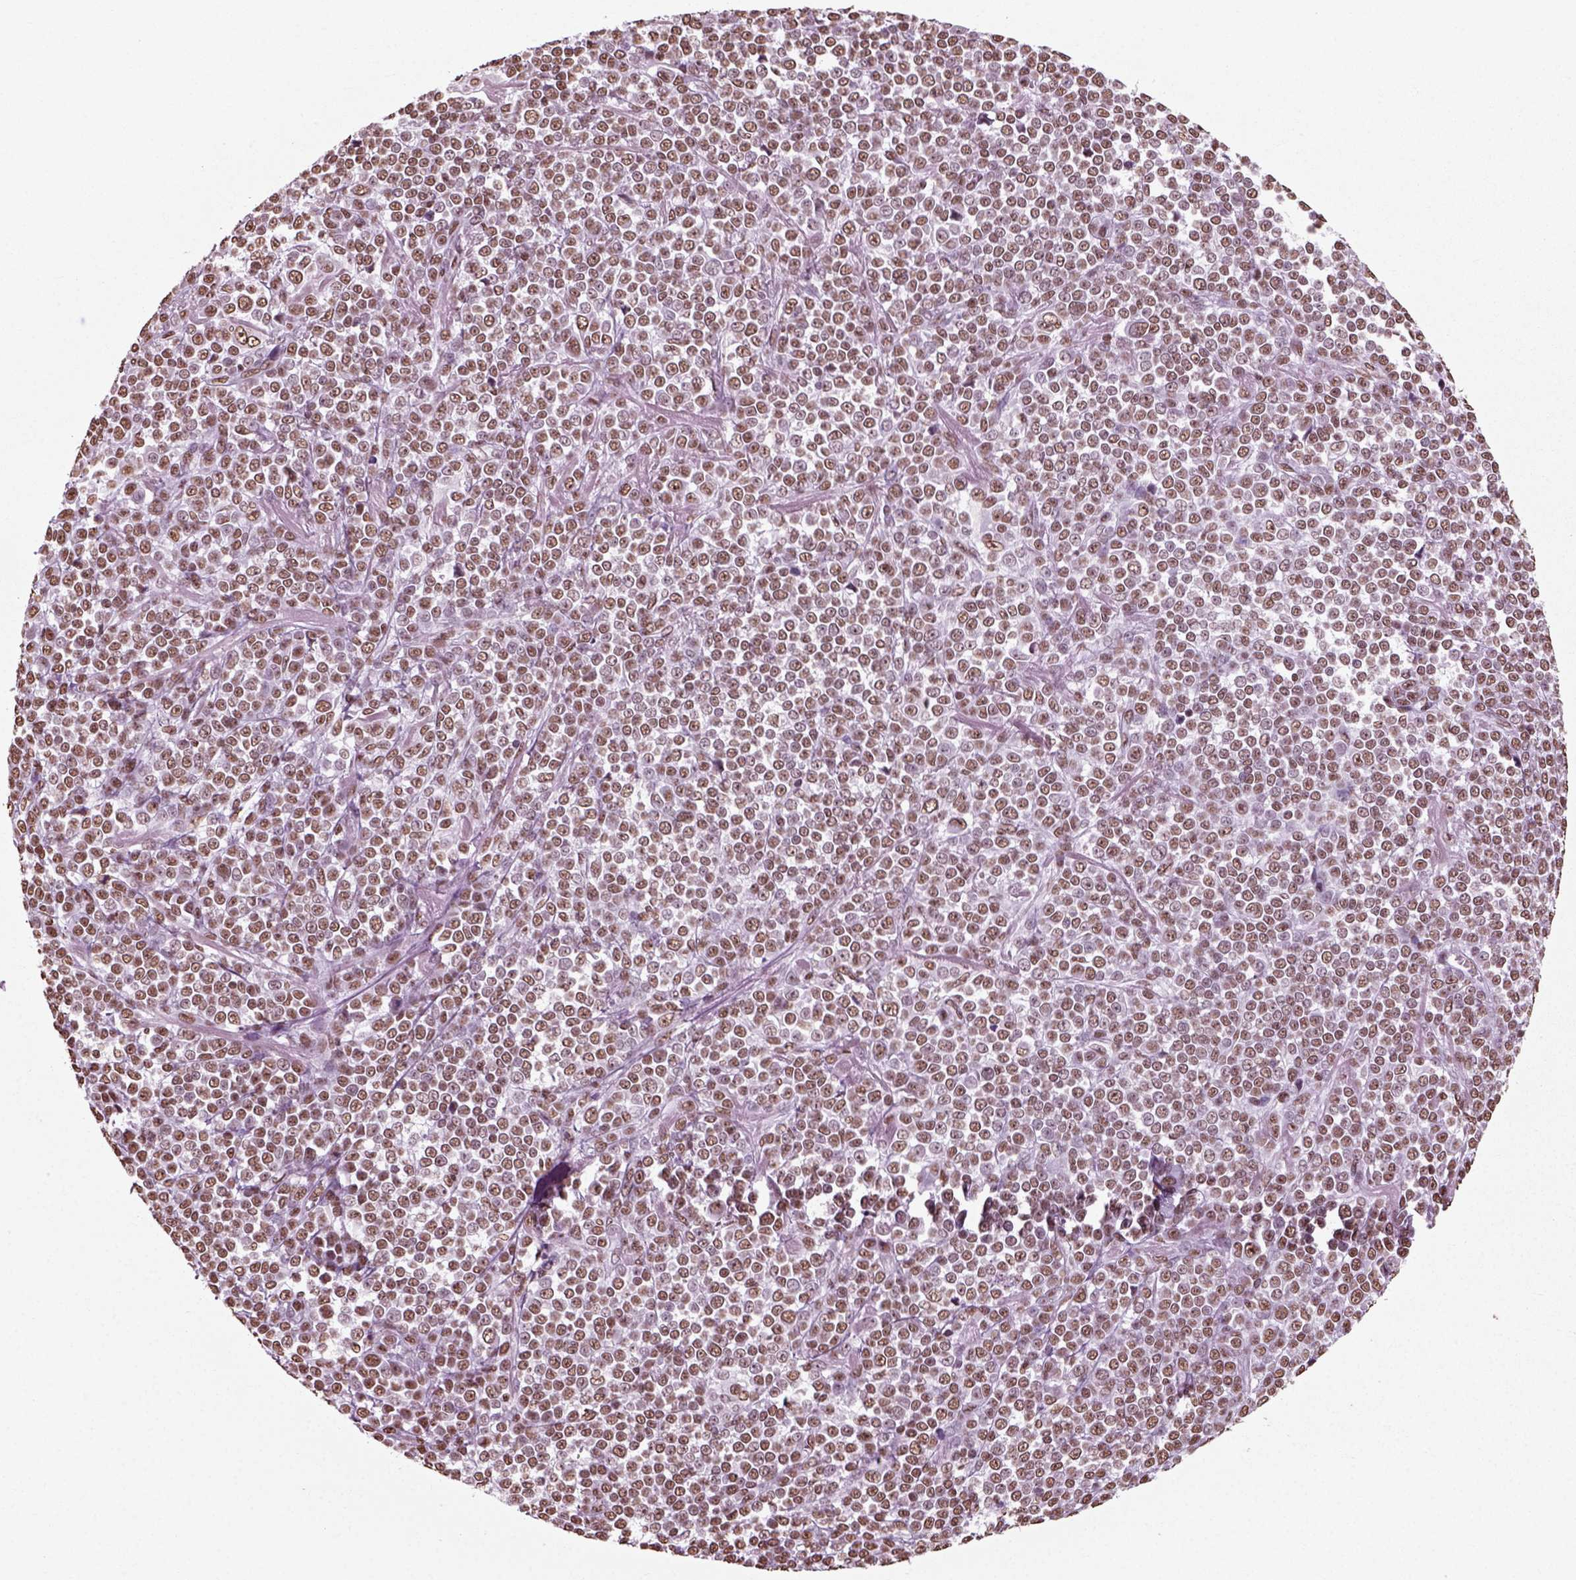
{"staining": {"intensity": "moderate", "quantity": ">75%", "location": "nuclear"}, "tissue": "melanoma", "cell_type": "Tumor cells", "image_type": "cancer", "snomed": [{"axis": "morphology", "description": "Malignant melanoma, NOS"}, {"axis": "topography", "description": "Skin"}], "caption": "Protein staining by IHC demonstrates moderate nuclear positivity in about >75% of tumor cells in malignant melanoma.", "gene": "POLR1H", "patient": {"sex": "female", "age": 95}}